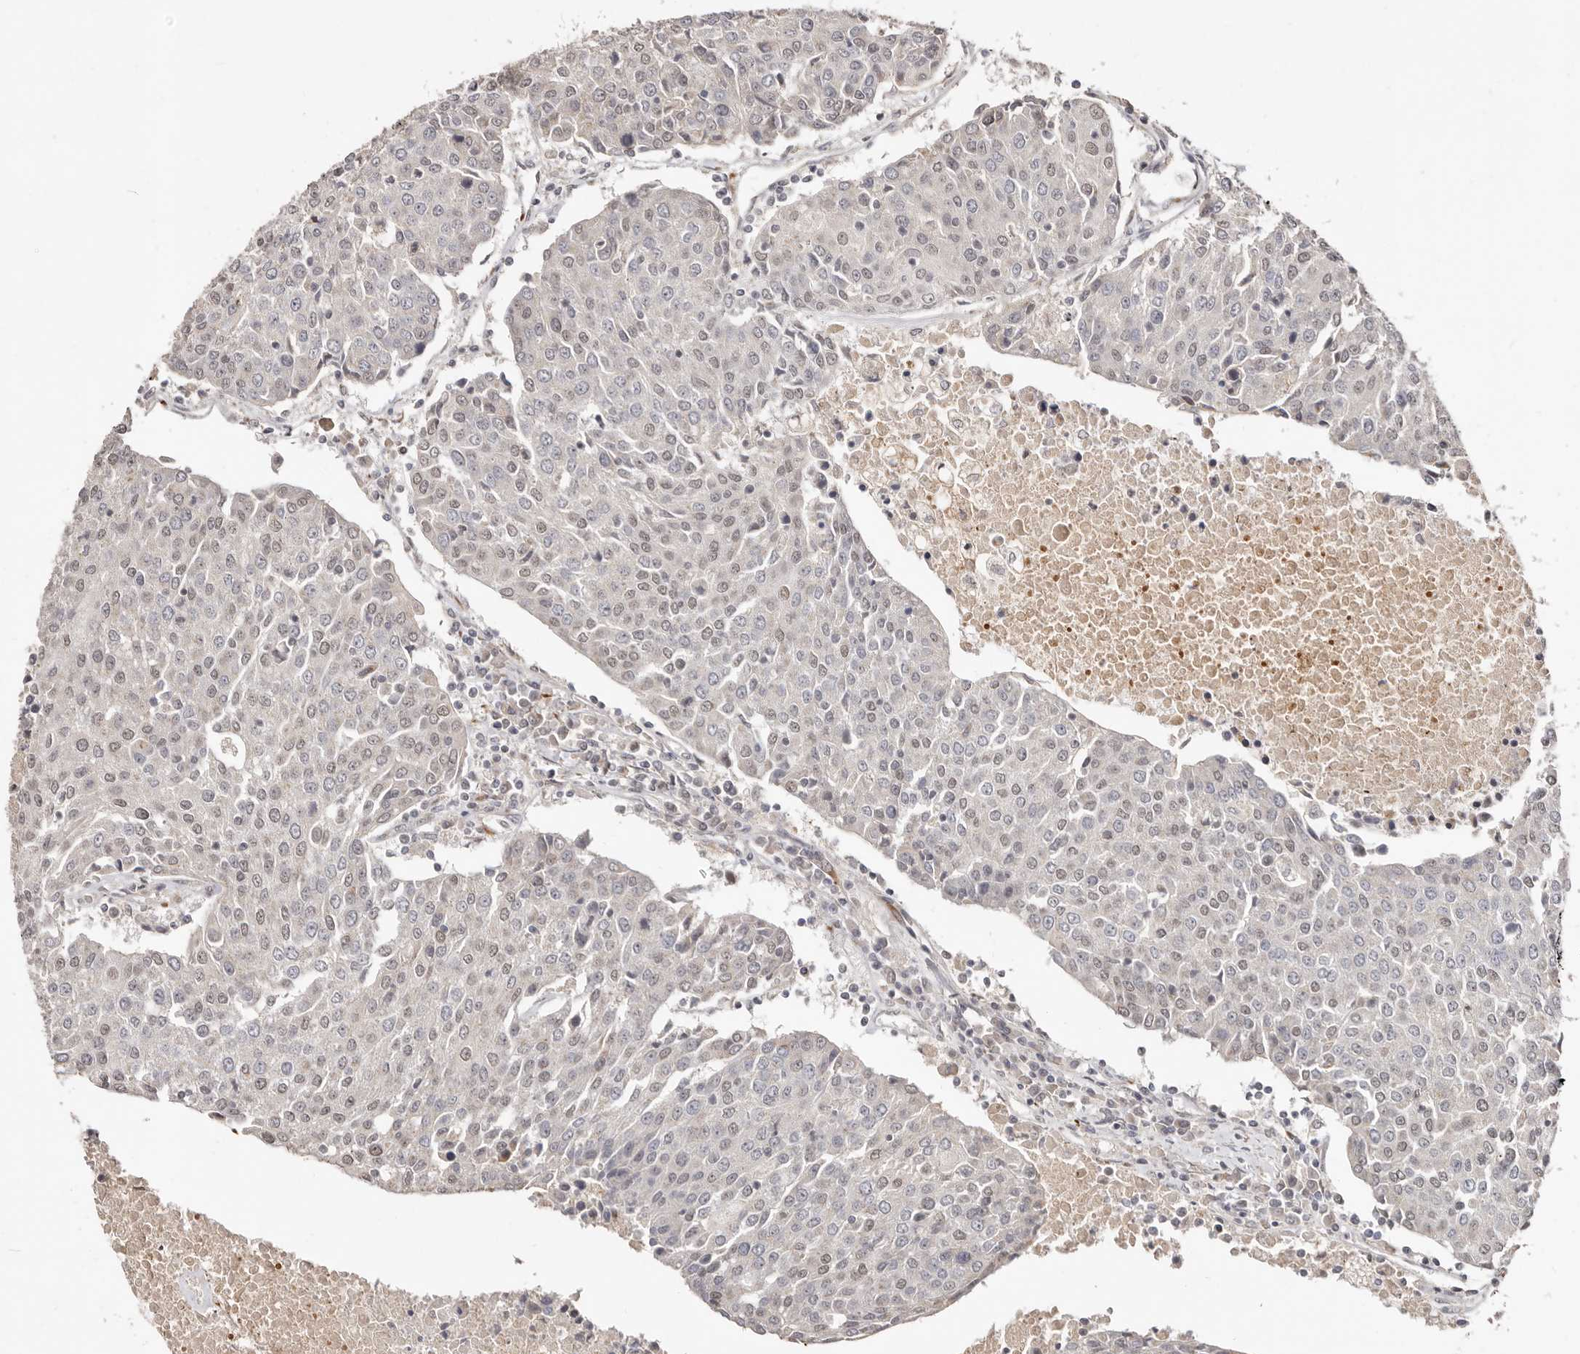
{"staining": {"intensity": "weak", "quantity": "25%-75%", "location": "nuclear"}, "tissue": "urothelial cancer", "cell_type": "Tumor cells", "image_type": "cancer", "snomed": [{"axis": "morphology", "description": "Urothelial carcinoma, High grade"}, {"axis": "topography", "description": "Urinary bladder"}], "caption": "This image reveals urothelial cancer stained with IHC to label a protein in brown. The nuclear of tumor cells show weak positivity for the protein. Nuclei are counter-stained blue.", "gene": "SRCAP", "patient": {"sex": "female", "age": 85}}